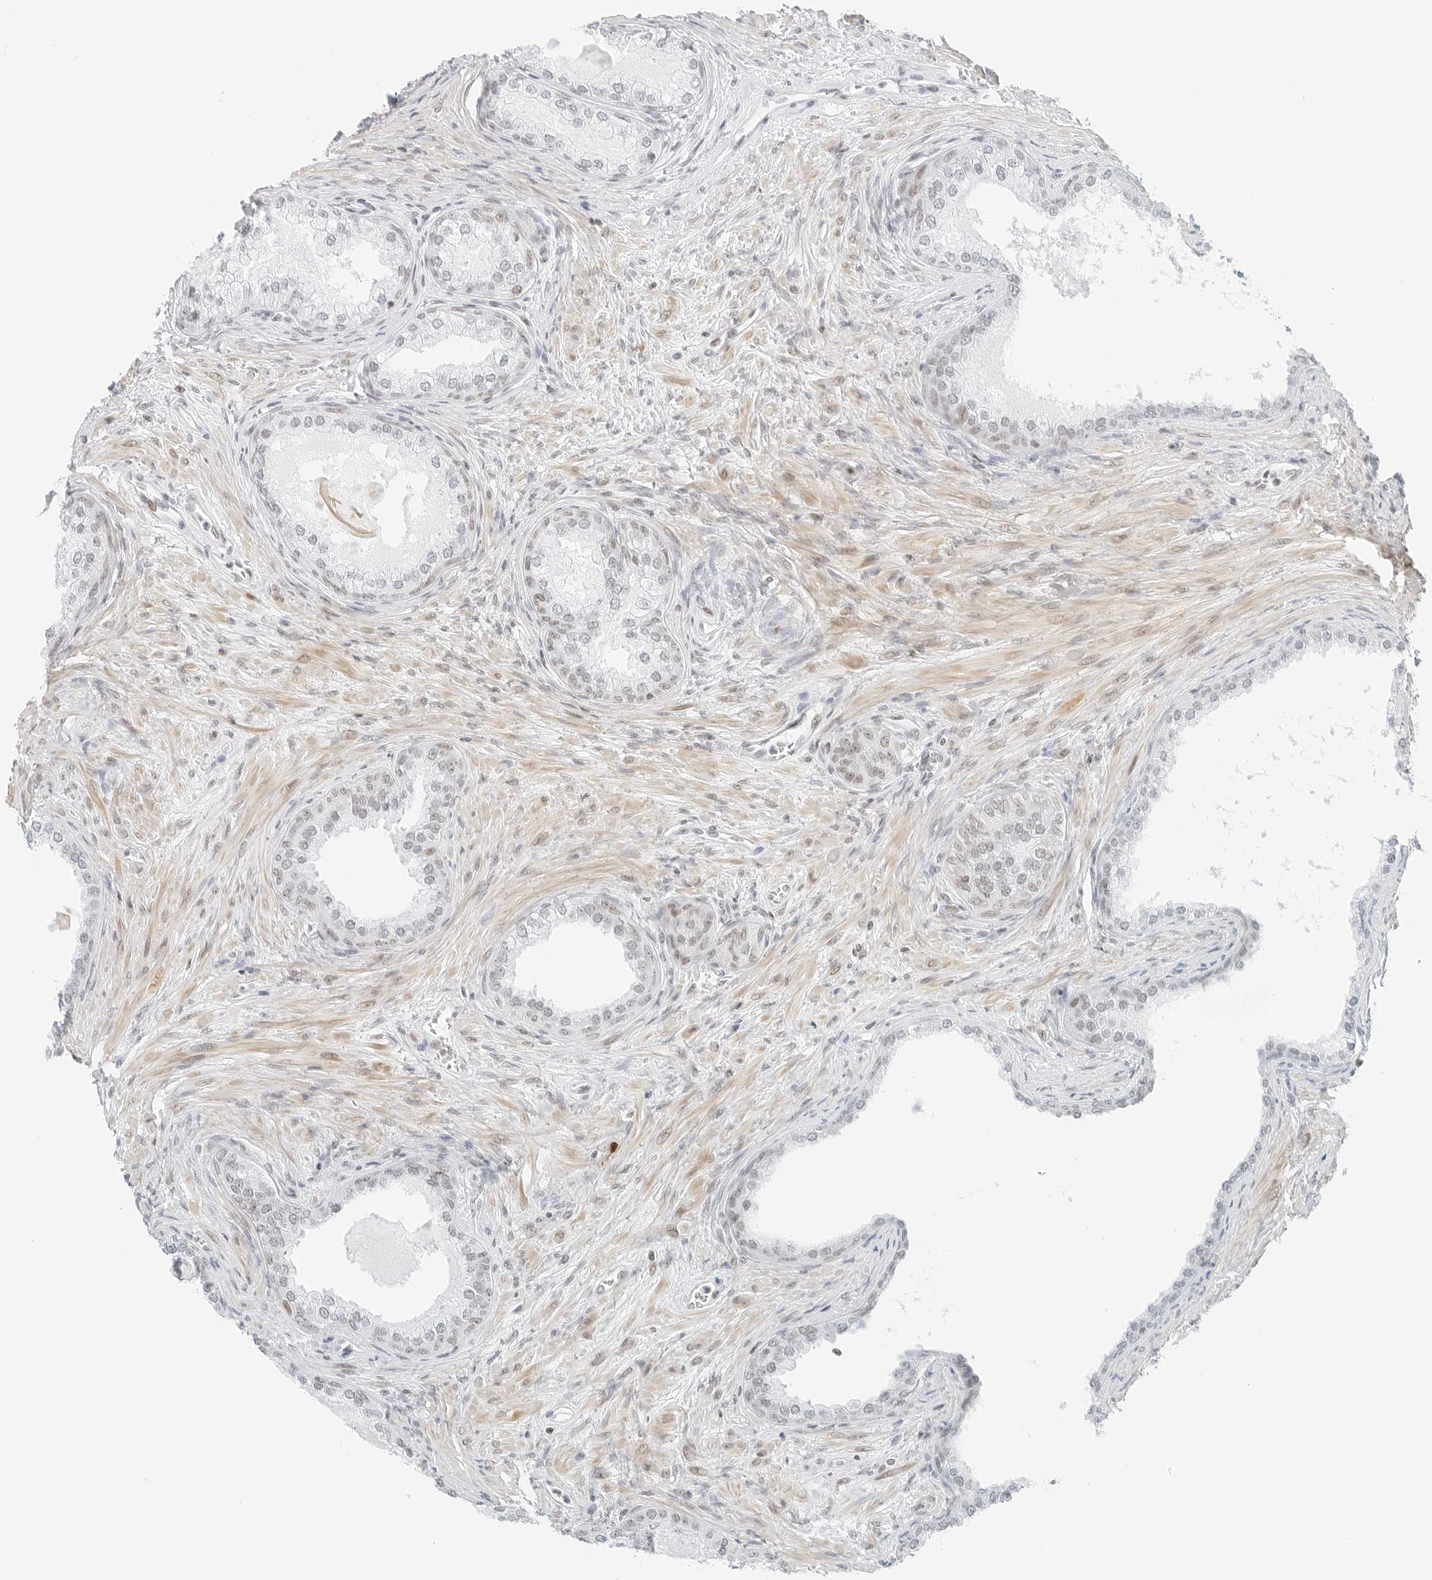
{"staining": {"intensity": "weak", "quantity": "<25%", "location": "nuclear"}, "tissue": "prostate cancer", "cell_type": "Tumor cells", "image_type": "cancer", "snomed": [{"axis": "morphology", "description": "Normal tissue, NOS"}, {"axis": "morphology", "description": "Adenocarcinoma, Low grade"}, {"axis": "topography", "description": "Prostate"}, {"axis": "topography", "description": "Peripheral nerve tissue"}], "caption": "This is an IHC histopathology image of prostate cancer. There is no staining in tumor cells.", "gene": "CRTC2", "patient": {"sex": "male", "age": 71}}